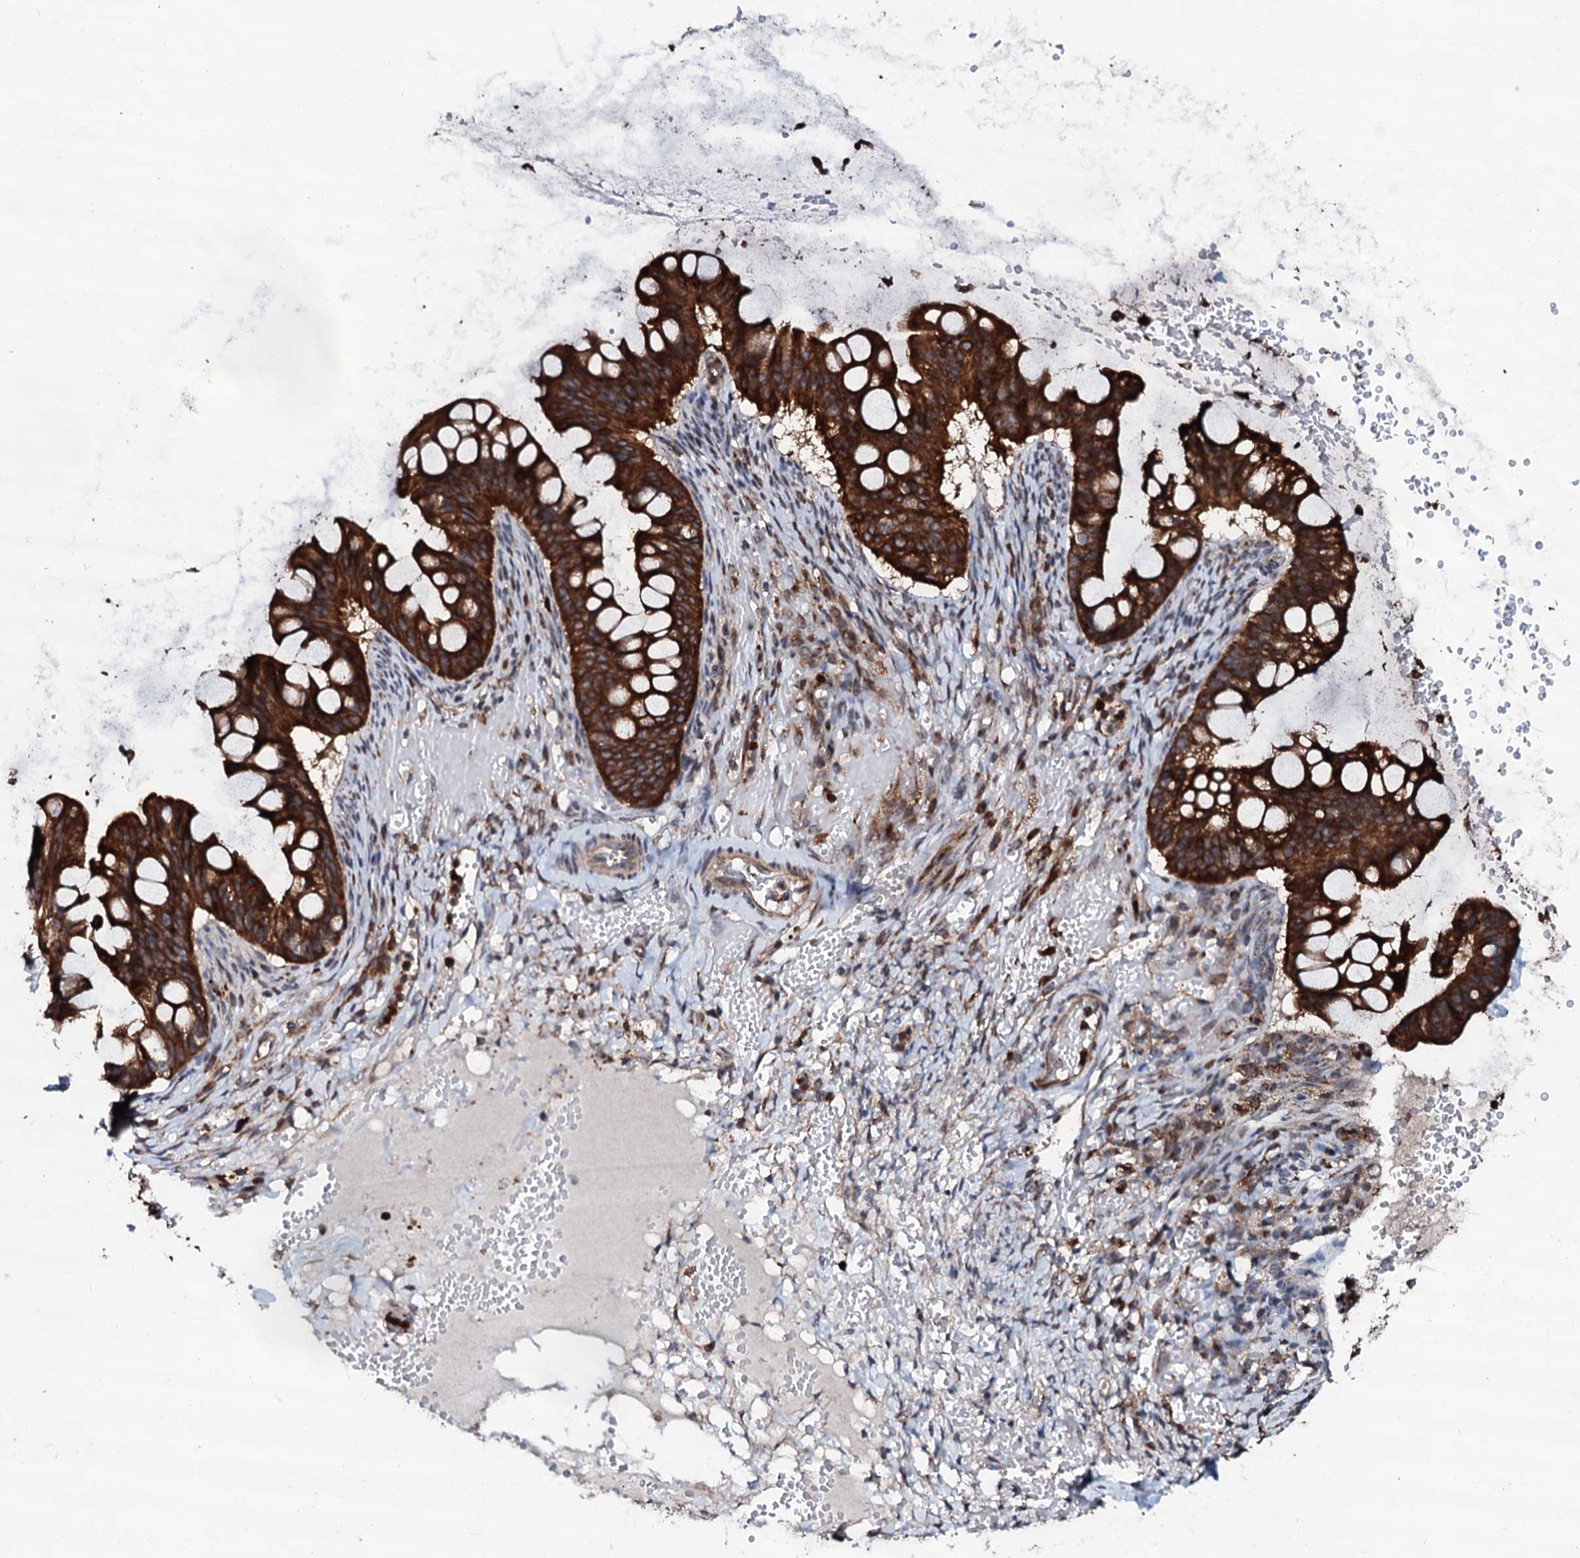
{"staining": {"intensity": "strong", "quantity": ">75%", "location": "cytoplasmic/membranous"}, "tissue": "ovarian cancer", "cell_type": "Tumor cells", "image_type": "cancer", "snomed": [{"axis": "morphology", "description": "Cystadenocarcinoma, mucinous, NOS"}, {"axis": "topography", "description": "Ovary"}], "caption": "There is high levels of strong cytoplasmic/membranous positivity in tumor cells of ovarian cancer (mucinous cystadenocarcinoma), as demonstrated by immunohistochemical staining (brown color).", "gene": "SDHAF2", "patient": {"sex": "female", "age": 73}}